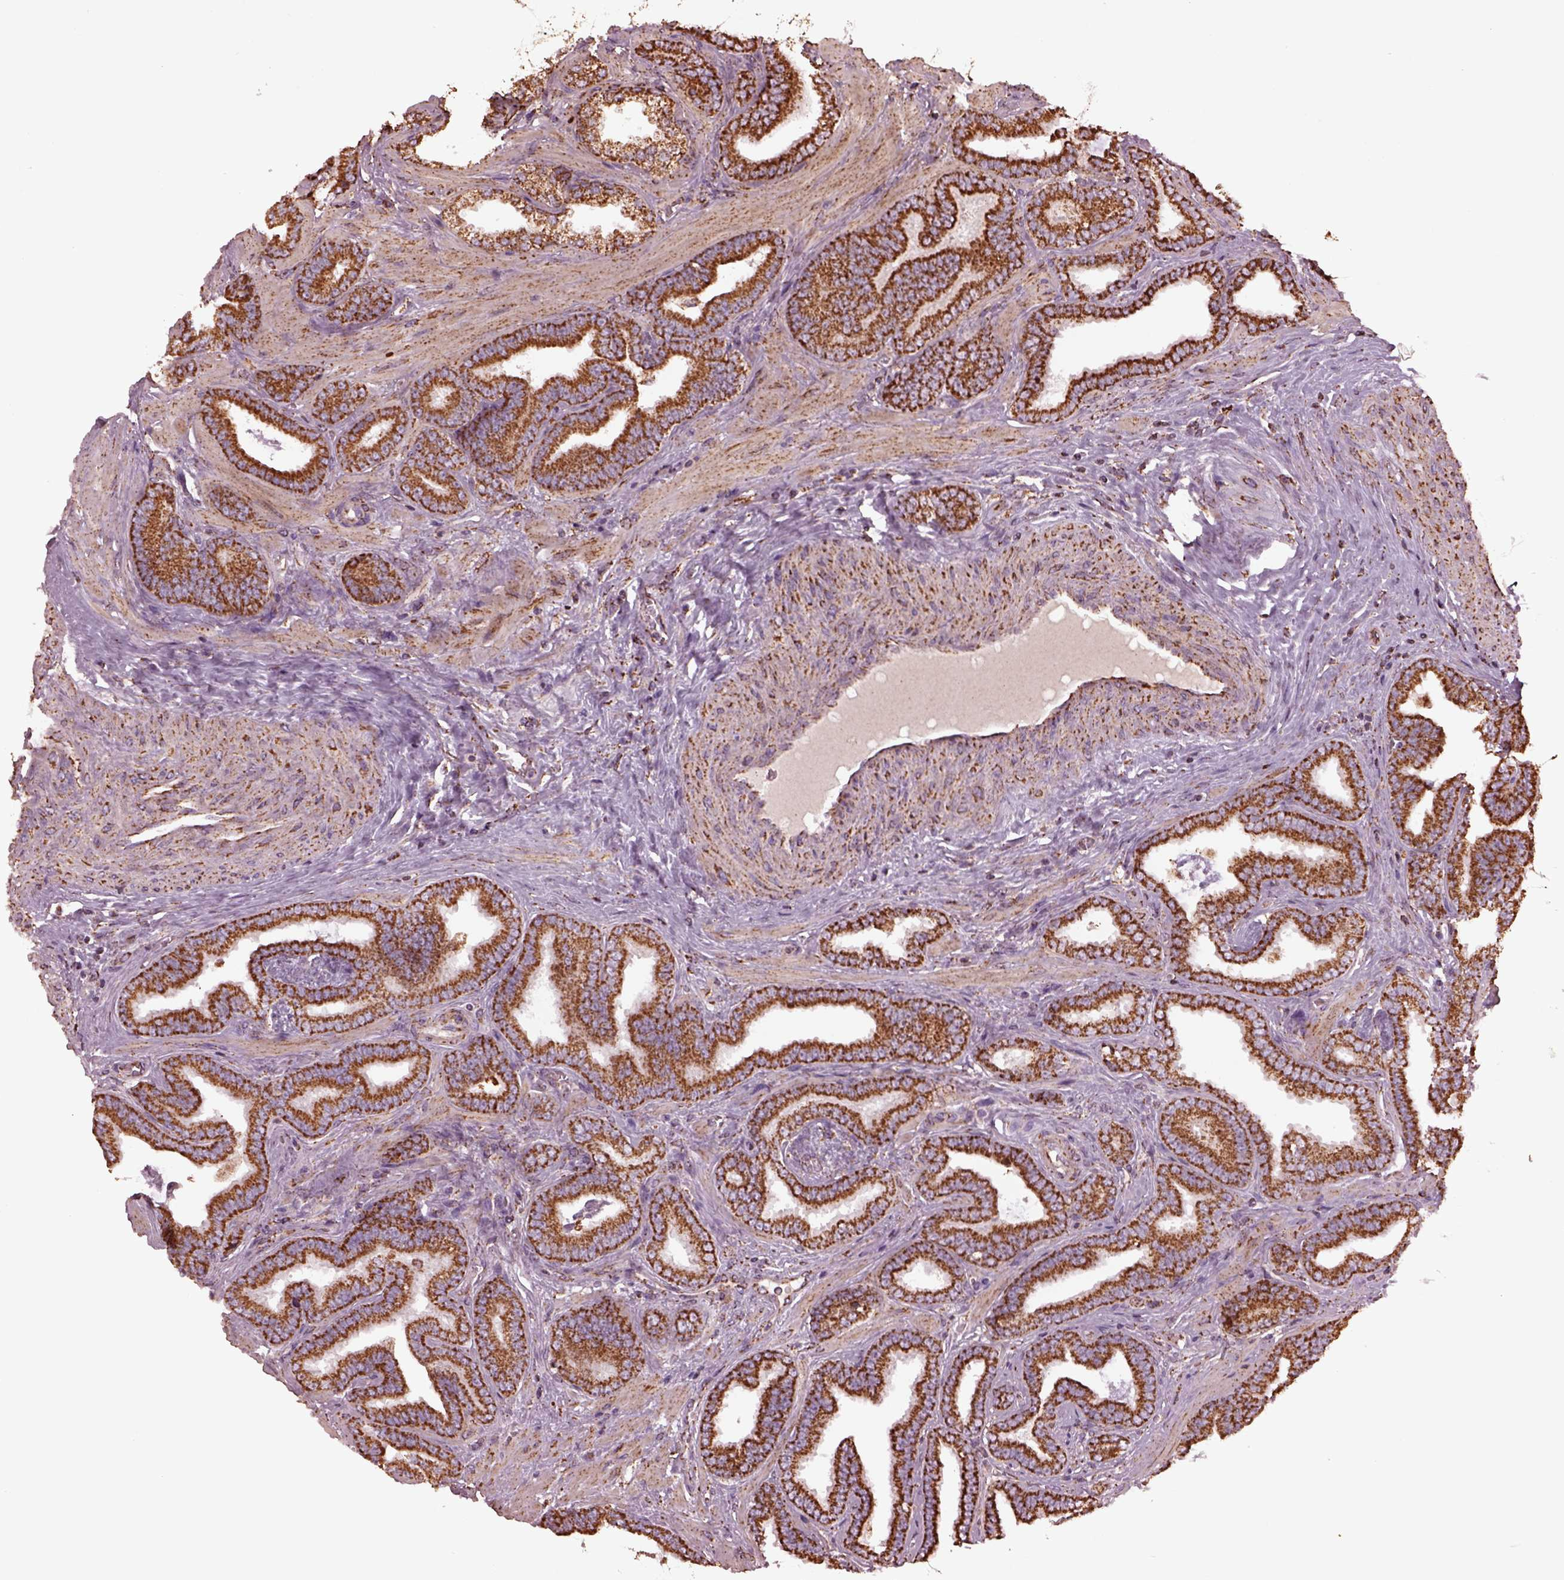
{"staining": {"intensity": "moderate", "quantity": ">75%", "location": "cytoplasmic/membranous"}, "tissue": "prostate cancer", "cell_type": "Tumor cells", "image_type": "cancer", "snomed": [{"axis": "morphology", "description": "Adenocarcinoma, Low grade"}, {"axis": "topography", "description": "Prostate"}], "caption": "Brown immunohistochemical staining in human prostate cancer (low-grade adenocarcinoma) demonstrates moderate cytoplasmic/membranous positivity in about >75% of tumor cells.", "gene": "TMEM254", "patient": {"sex": "male", "age": 63}}